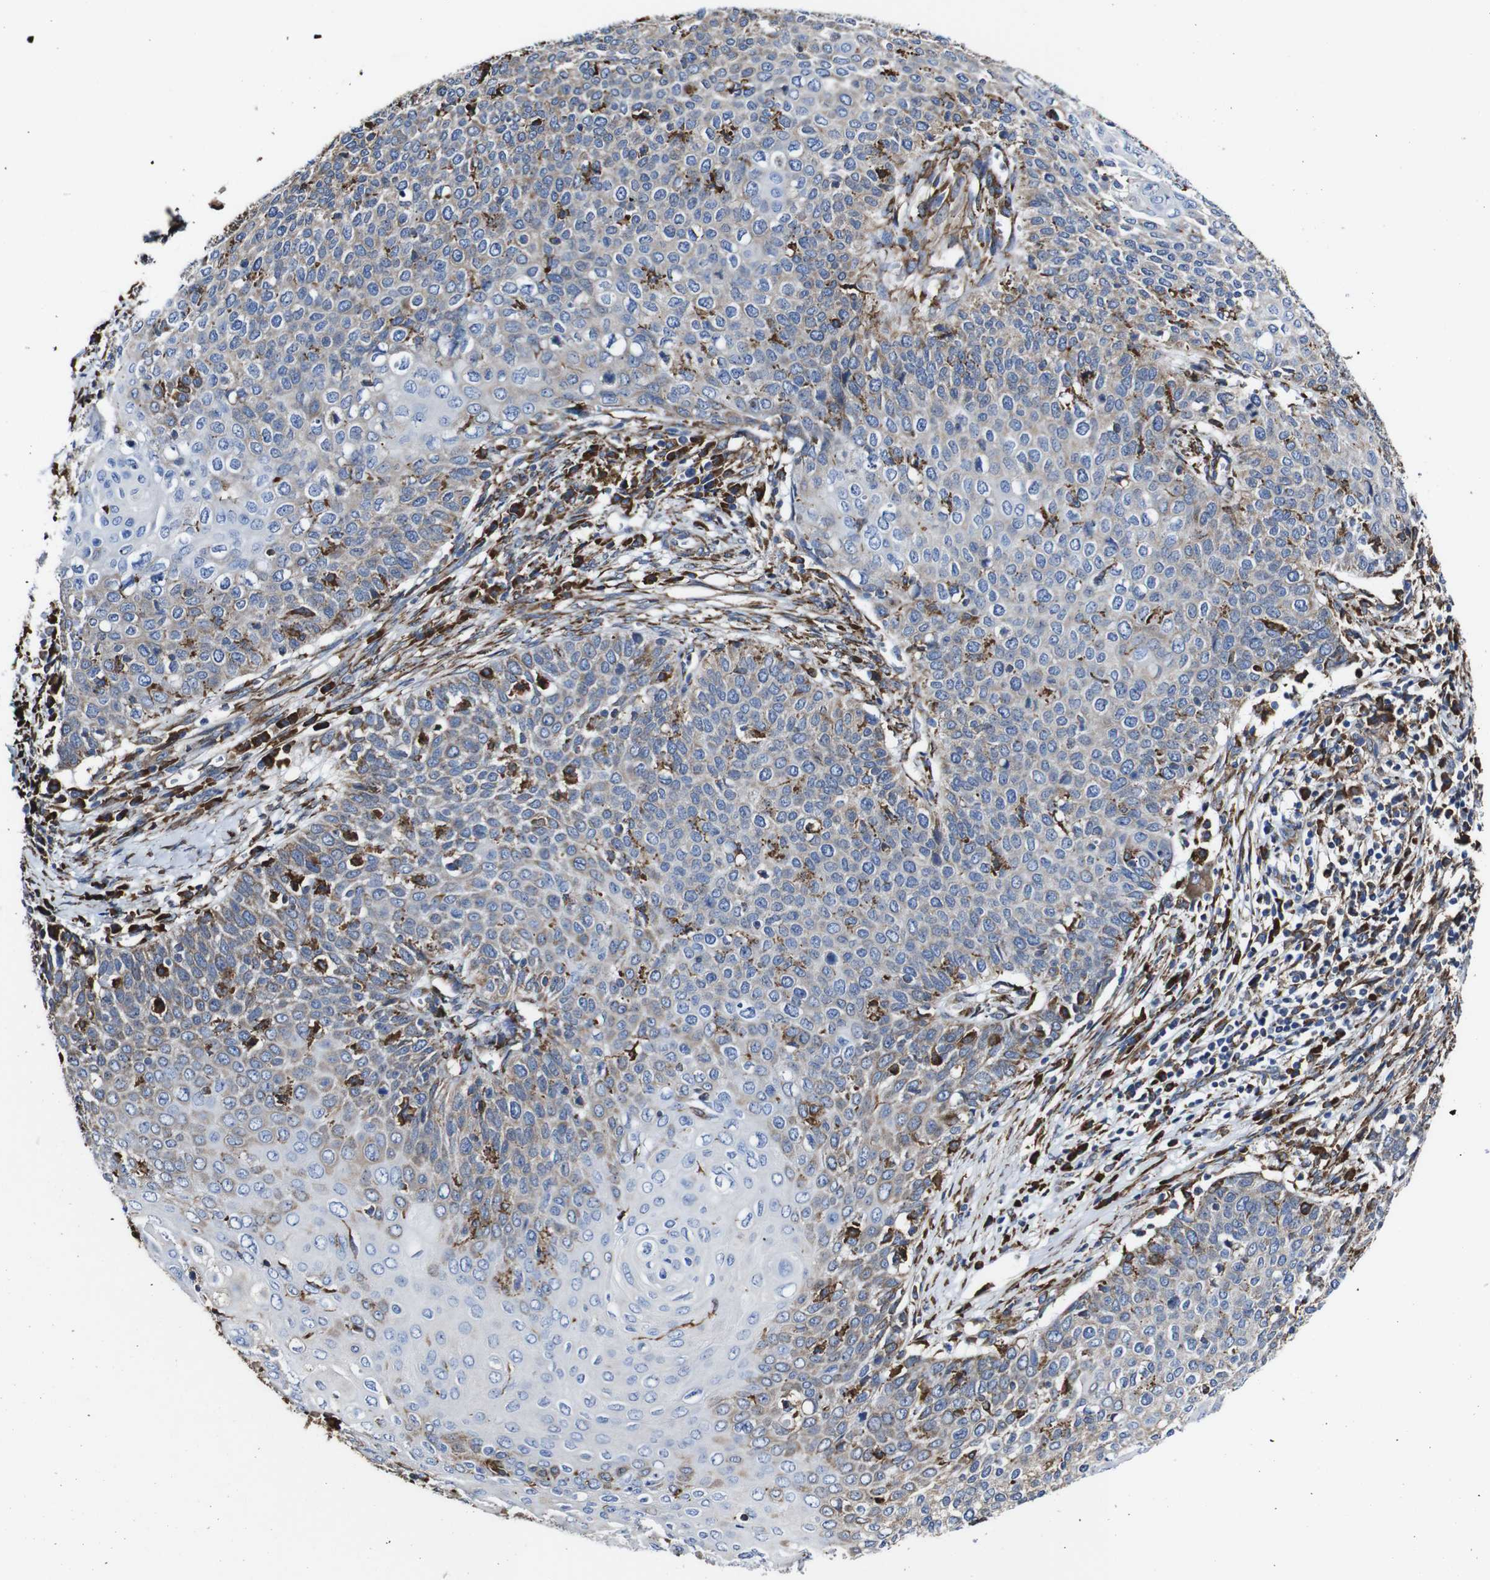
{"staining": {"intensity": "weak", "quantity": "25%-75%", "location": "cytoplasmic/membranous"}, "tissue": "cervical cancer", "cell_type": "Tumor cells", "image_type": "cancer", "snomed": [{"axis": "morphology", "description": "Squamous cell carcinoma, NOS"}, {"axis": "topography", "description": "Cervix"}], "caption": "This is an image of immunohistochemistry (IHC) staining of cervical squamous cell carcinoma, which shows weak positivity in the cytoplasmic/membranous of tumor cells.", "gene": "PPIB", "patient": {"sex": "female", "age": 39}}